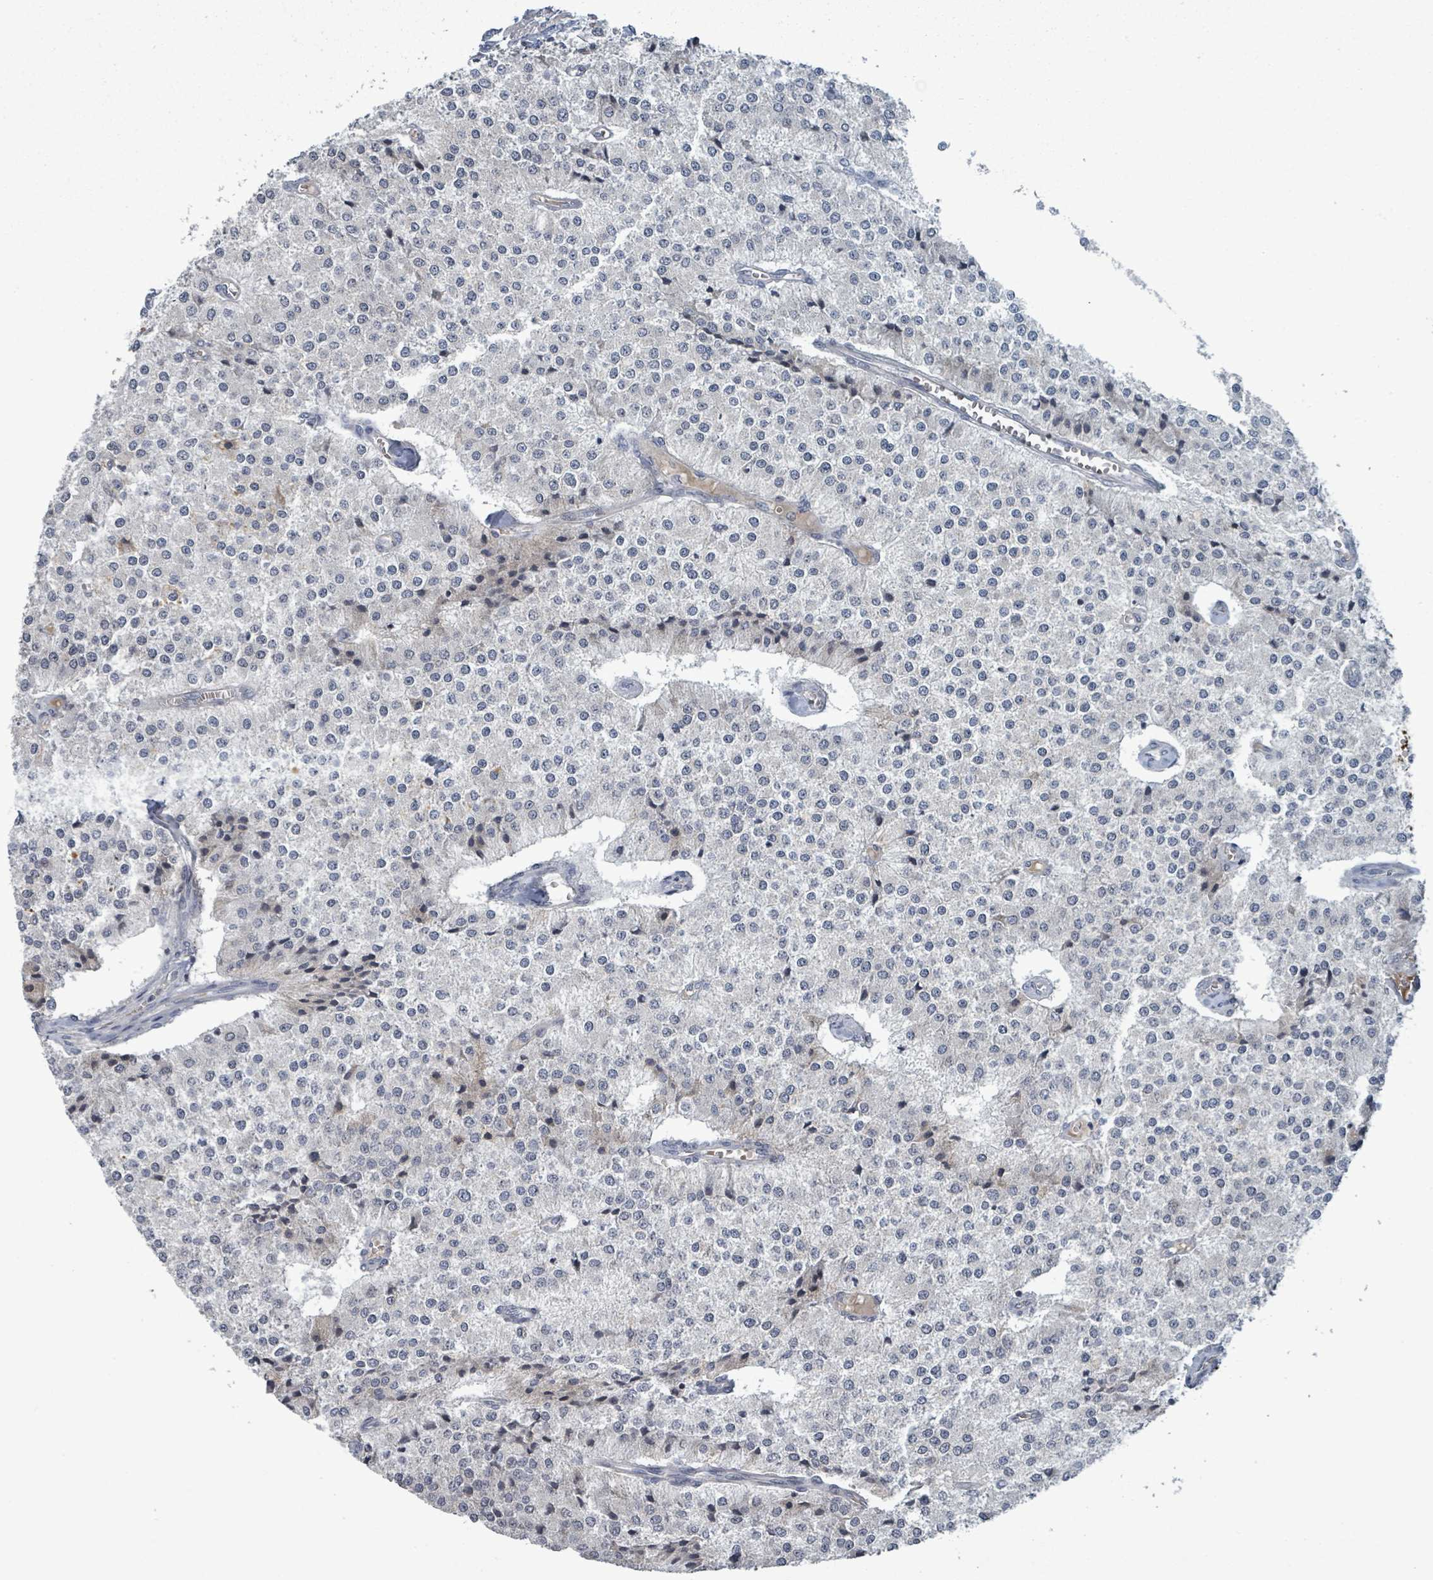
{"staining": {"intensity": "negative", "quantity": "none", "location": "none"}, "tissue": "carcinoid", "cell_type": "Tumor cells", "image_type": "cancer", "snomed": [{"axis": "morphology", "description": "Carcinoid, malignant, NOS"}, {"axis": "topography", "description": "Colon"}], "caption": "A high-resolution photomicrograph shows immunohistochemistry (IHC) staining of carcinoid (malignant), which shows no significant positivity in tumor cells.", "gene": "GRM8", "patient": {"sex": "female", "age": 52}}